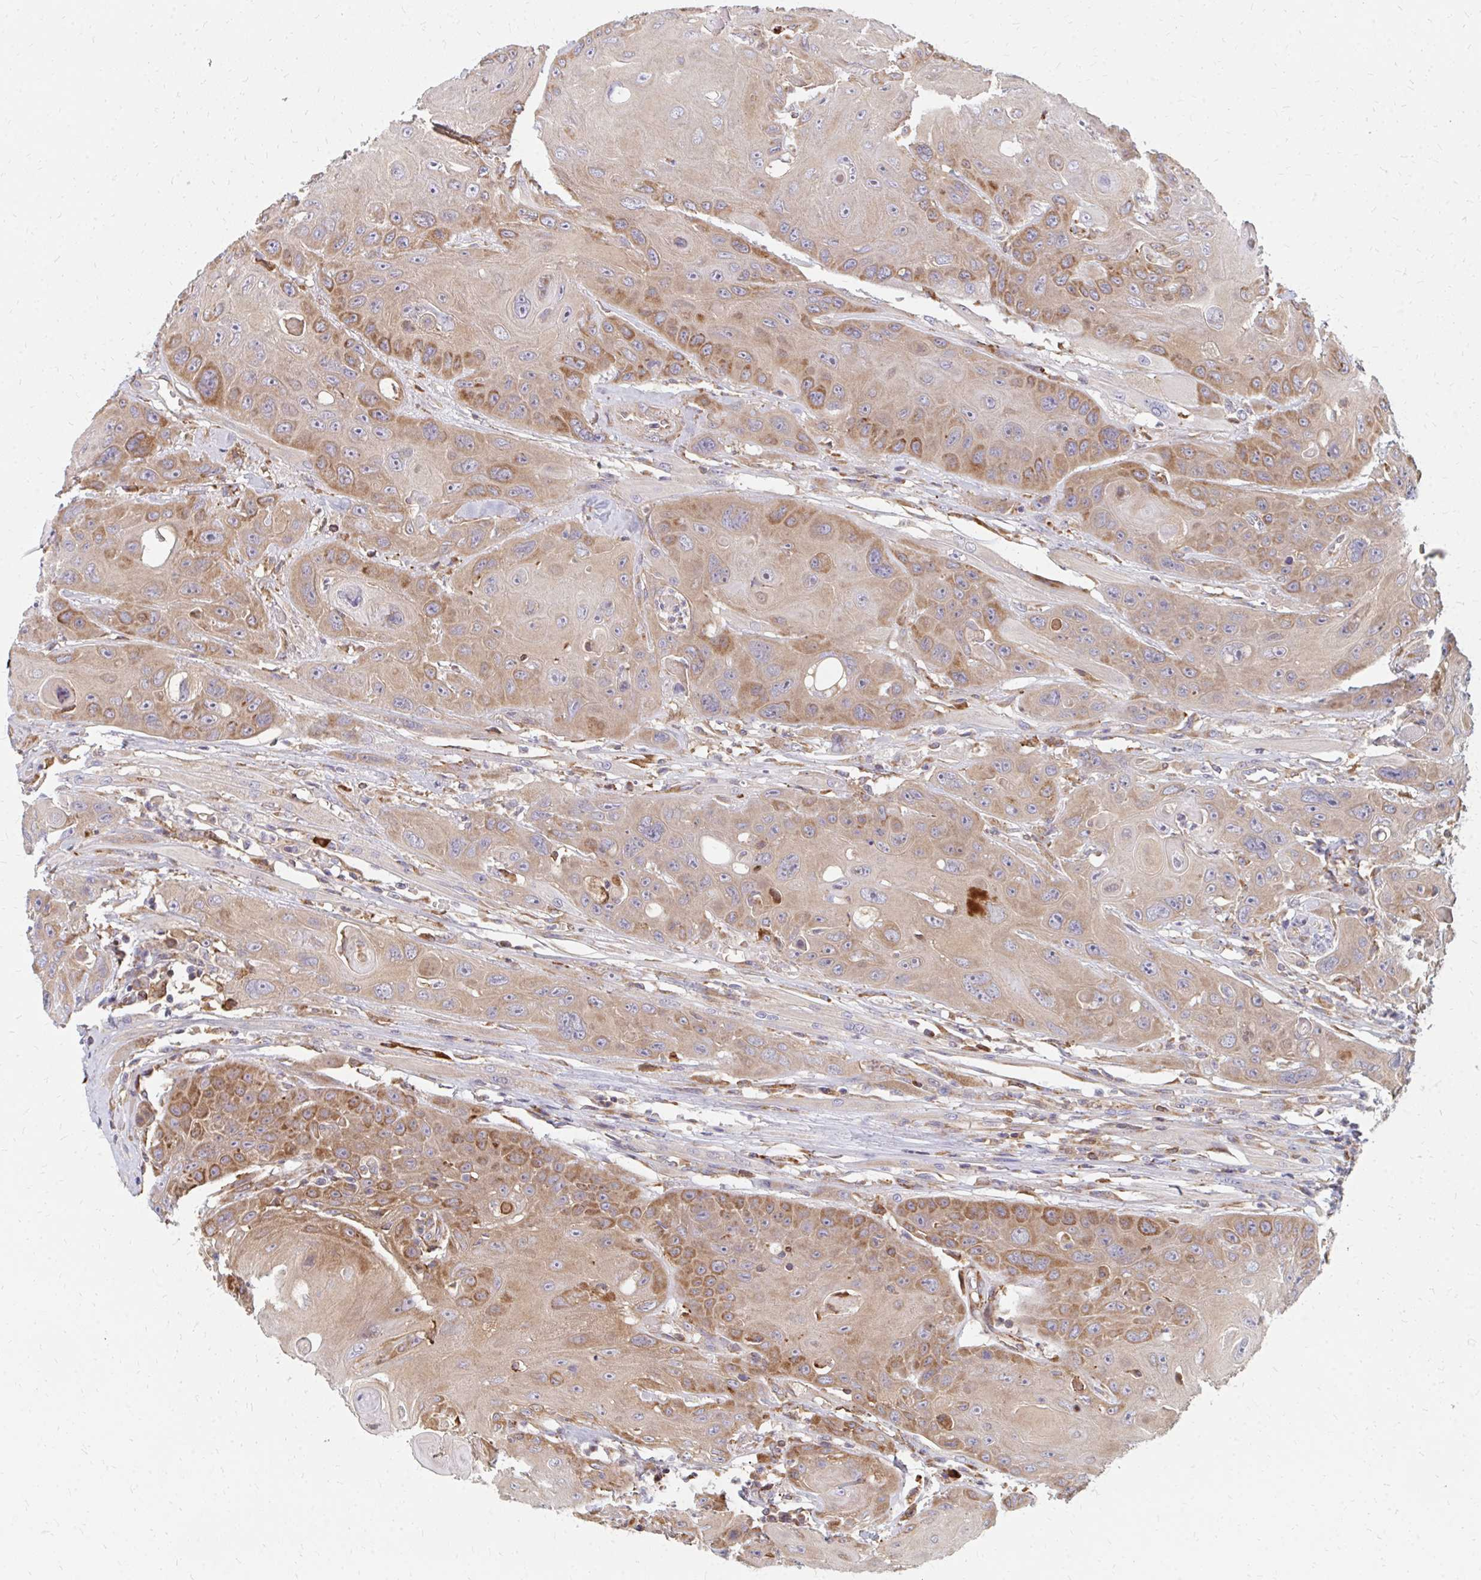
{"staining": {"intensity": "moderate", "quantity": "25%-75%", "location": "cytoplasmic/membranous"}, "tissue": "head and neck cancer", "cell_type": "Tumor cells", "image_type": "cancer", "snomed": [{"axis": "morphology", "description": "Squamous cell carcinoma, NOS"}, {"axis": "topography", "description": "Head-Neck"}], "caption": "Brown immunohistochemical staining in human head and neck cancer shows moderate cytoplasmic/membranous positivity in about 25%-75% of tumor cells. The staining is performed using DAB brown chromogen to label protein expression. The nuclei are counter-stained blue using hematoxylin.", "gene": "PPP1R13L", "patient": {"sex": "female", "age": 59}}